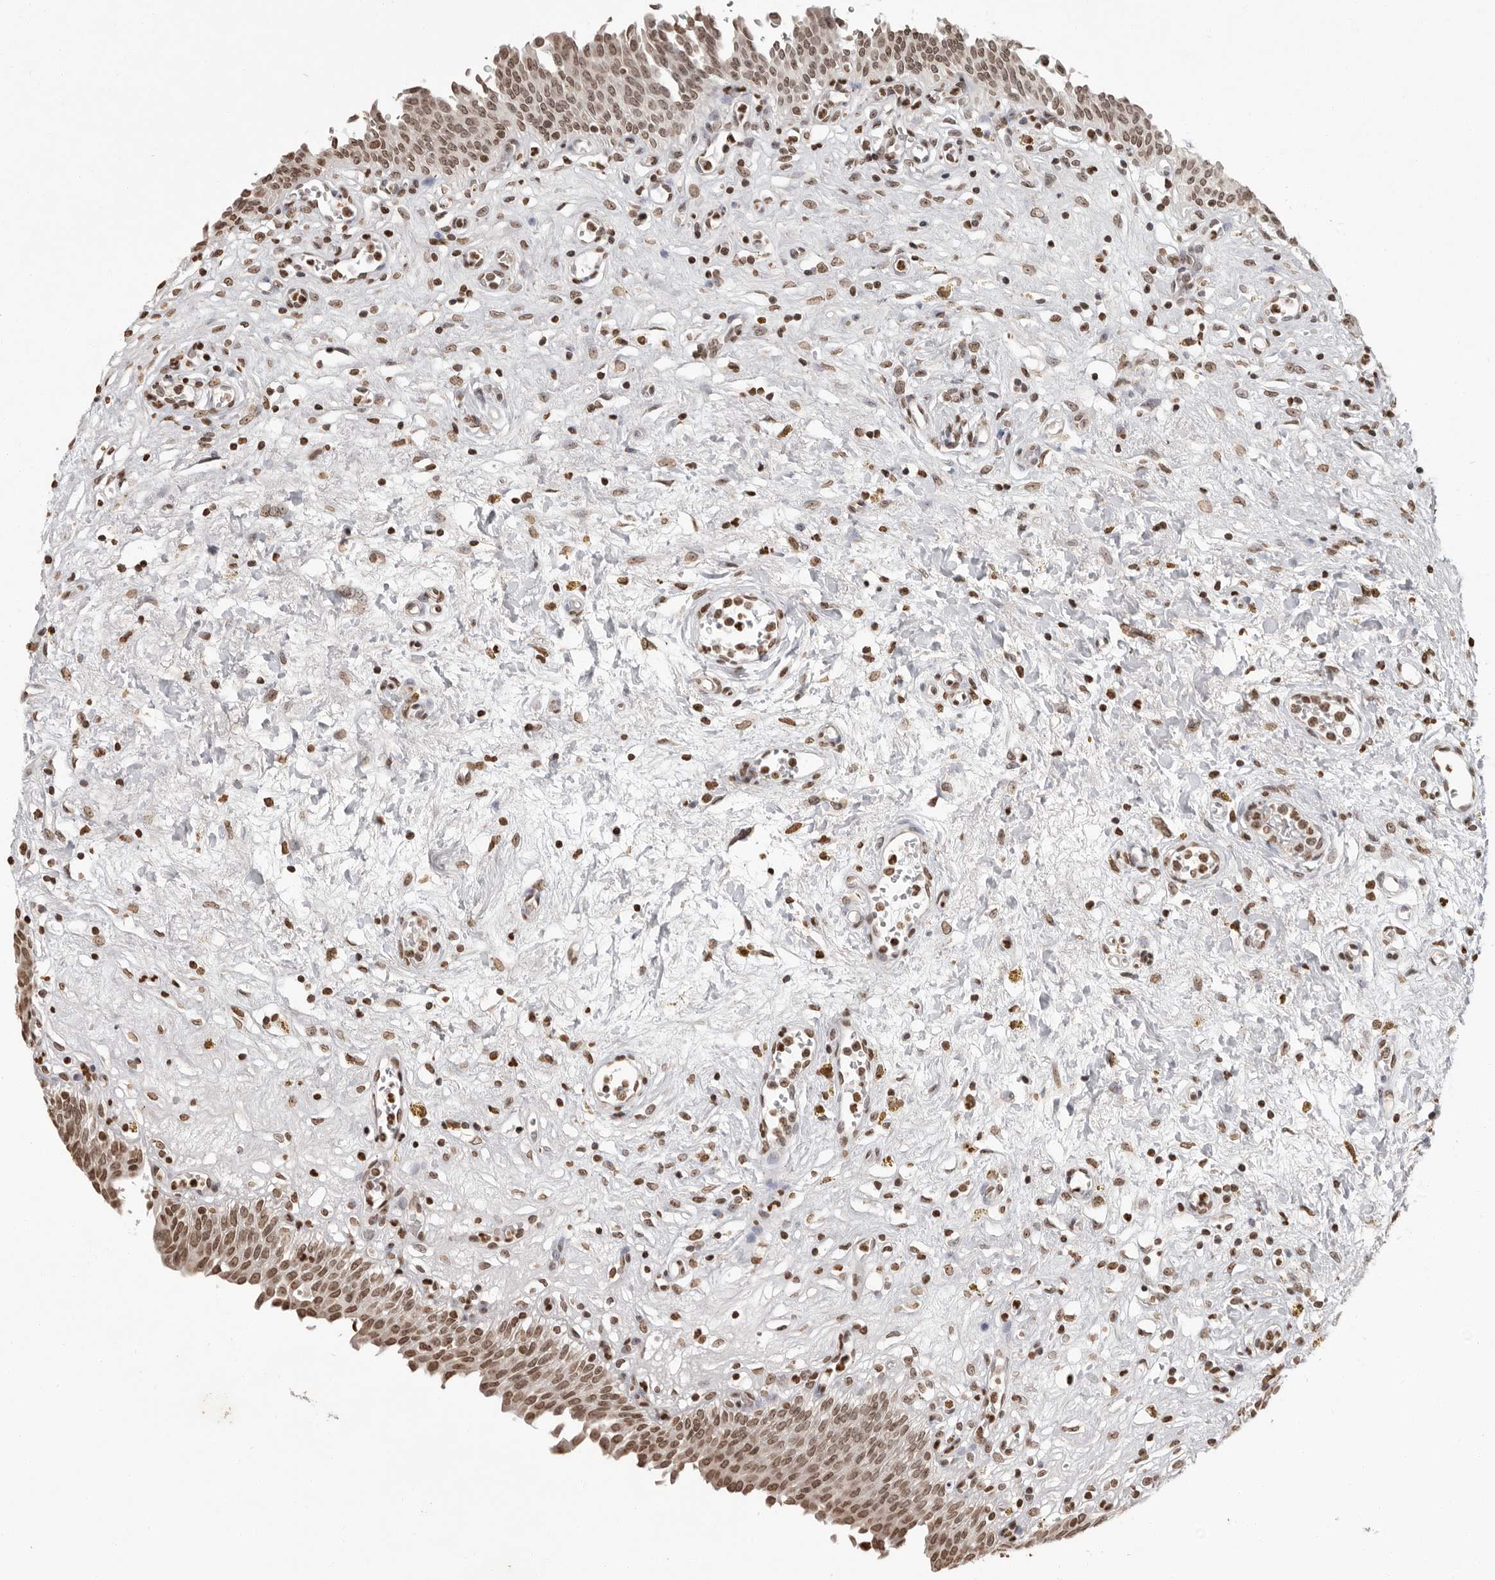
{"staining": {"intensity": "moderate", "quantity": "25%-75%", "location": "nuclear"}, "tissue": "urinary bladder", "cell_type": "Urothelial cells", "image_type": "normal", "snomed": [{"axis": "morphology", "description": "Urothelial carcinoma, High grade"}, {"axis": "topography", "description": "Urinary bladder"}], "caption": "This micrograph demonstrates immunohistochemistry (IHC) staining of benign human urinary bladder, with medium moderate nuclear expression in about 25%-75% of urothelial cells.", "gene": "WDR45", "patient": {"sex": "male", "age": 46}}